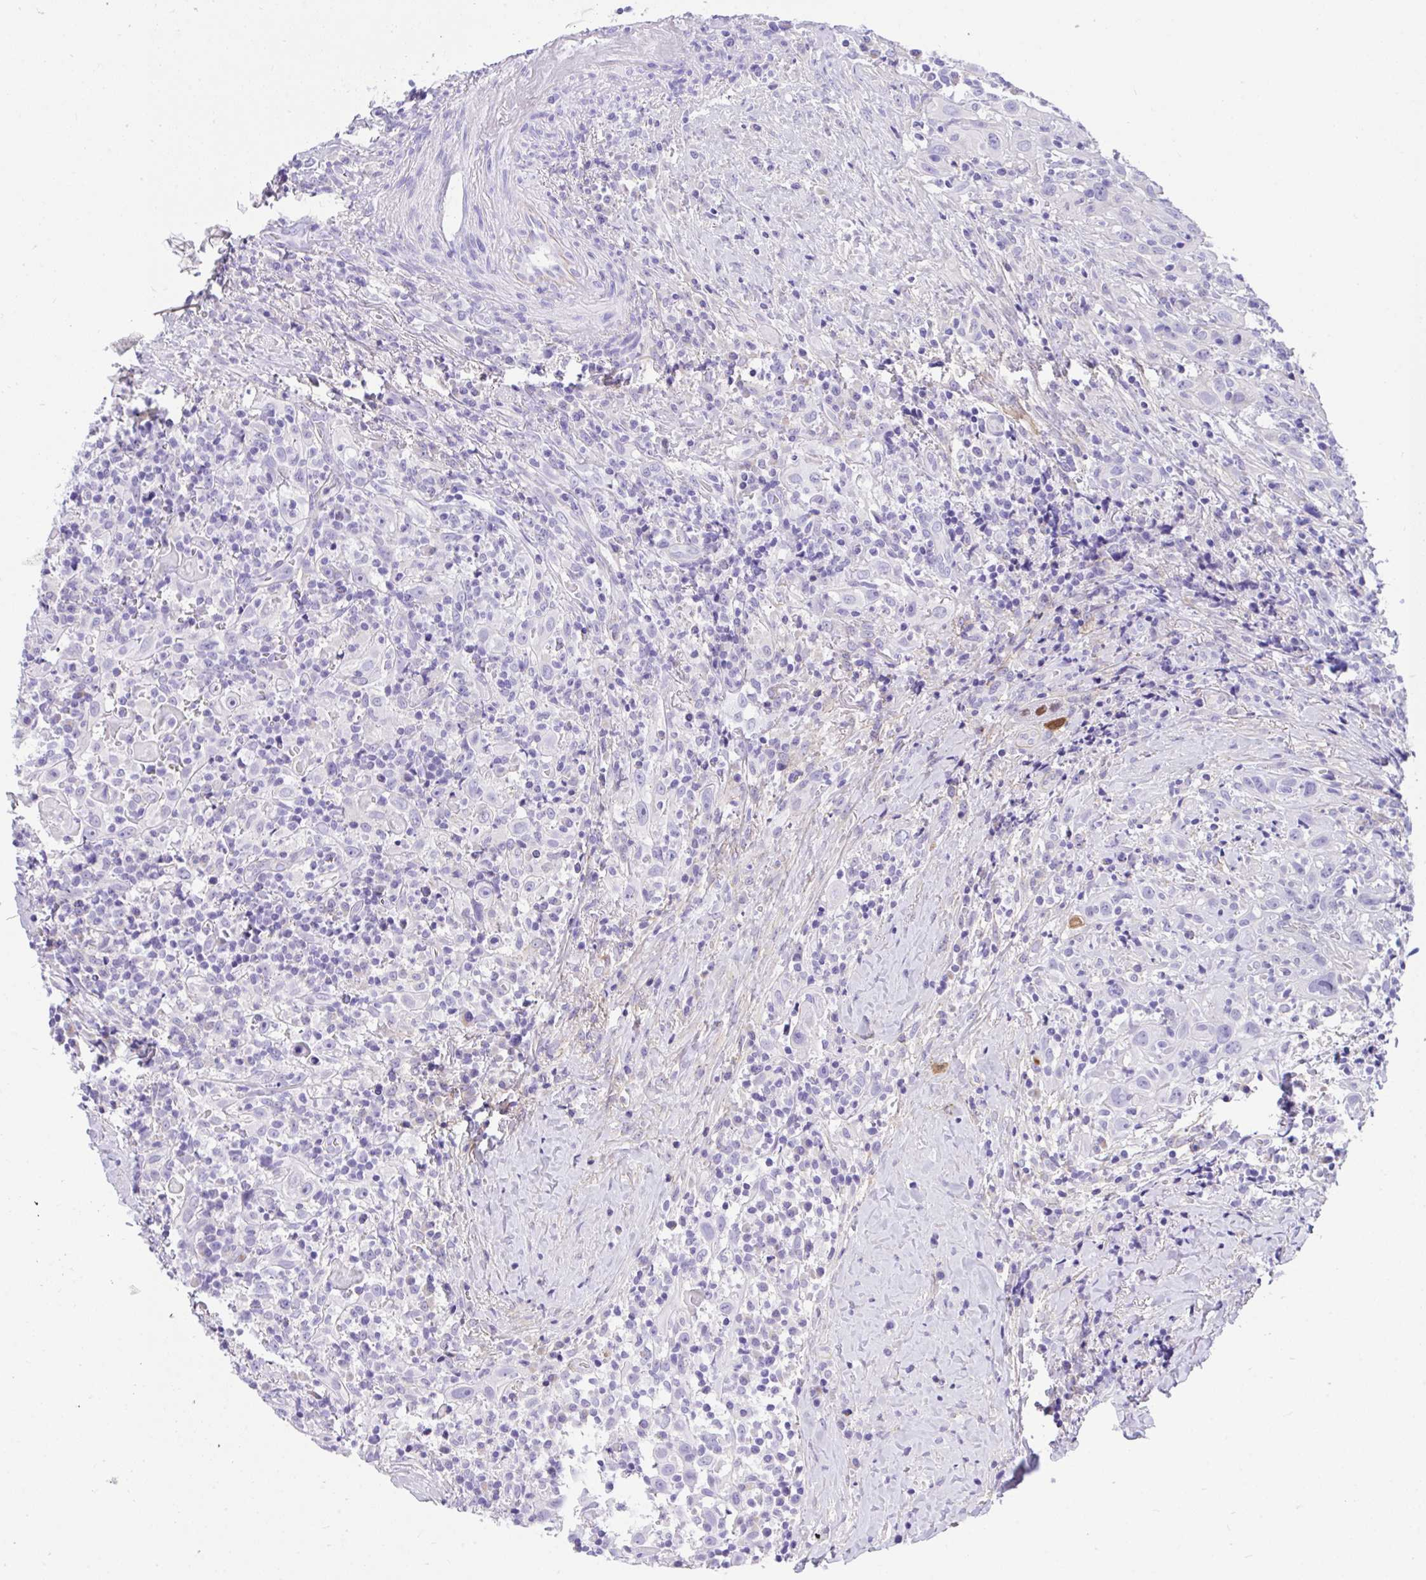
{"staining": {"intensity": "negative", "quantity": "none", "location": "none"}, "tissue": "head and neck cancer", "cell_type": "Tumor cells", "image_type": "cancer", "snomed": [{"axis": "morphology", "description": "Squamous cell carcinoma, NOS"}, {"axis": "topography", "description": "Head-Neck"}], "caption": "Human squamous cell carcinoma (head and neck) stained for a protein using immunohistochemistry displays no expression in tumor cells.", "gene": "TLN2", "patient": {"sex": "female", "age": 95}}